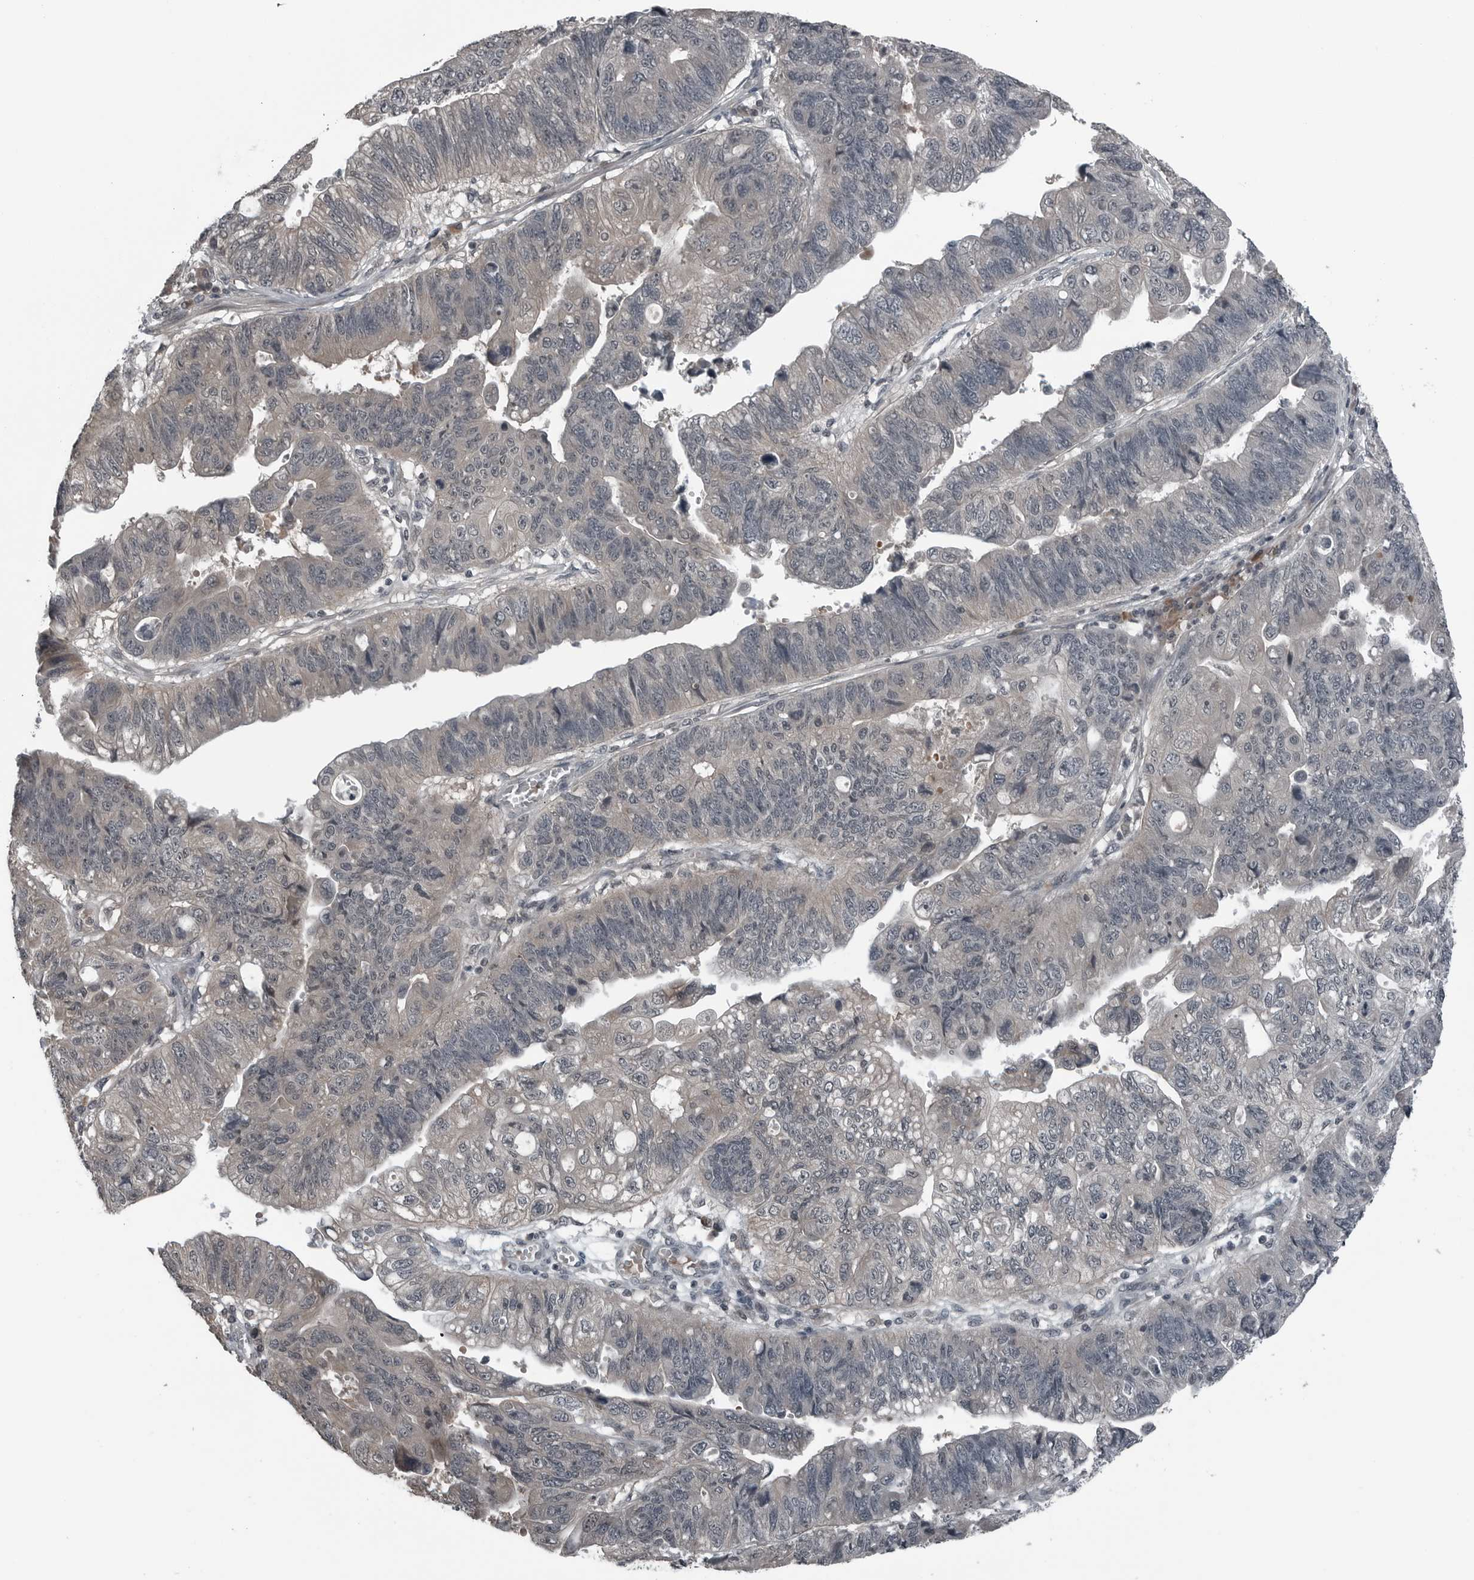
{"staining": {"intensity": "negative", "quantity": "none", "location": "none"}, "tissue": "stomach cancer", "cell_type": "Tumor cells", "image_type": "cancer", "snomed": [{"axis": "morphology", "description": "Adenocarcinoma, NOS"}, {"axis": "topography", "description": "Stomach"}], "caption": "DAB (3,3'-diaminobenzidine) immunohistochemical staining of adenocarcinoma (stomach) displays no significant positivity in tumor cells.", "gene": "GAK", "patient": {"sex": "male", "age": 59}}